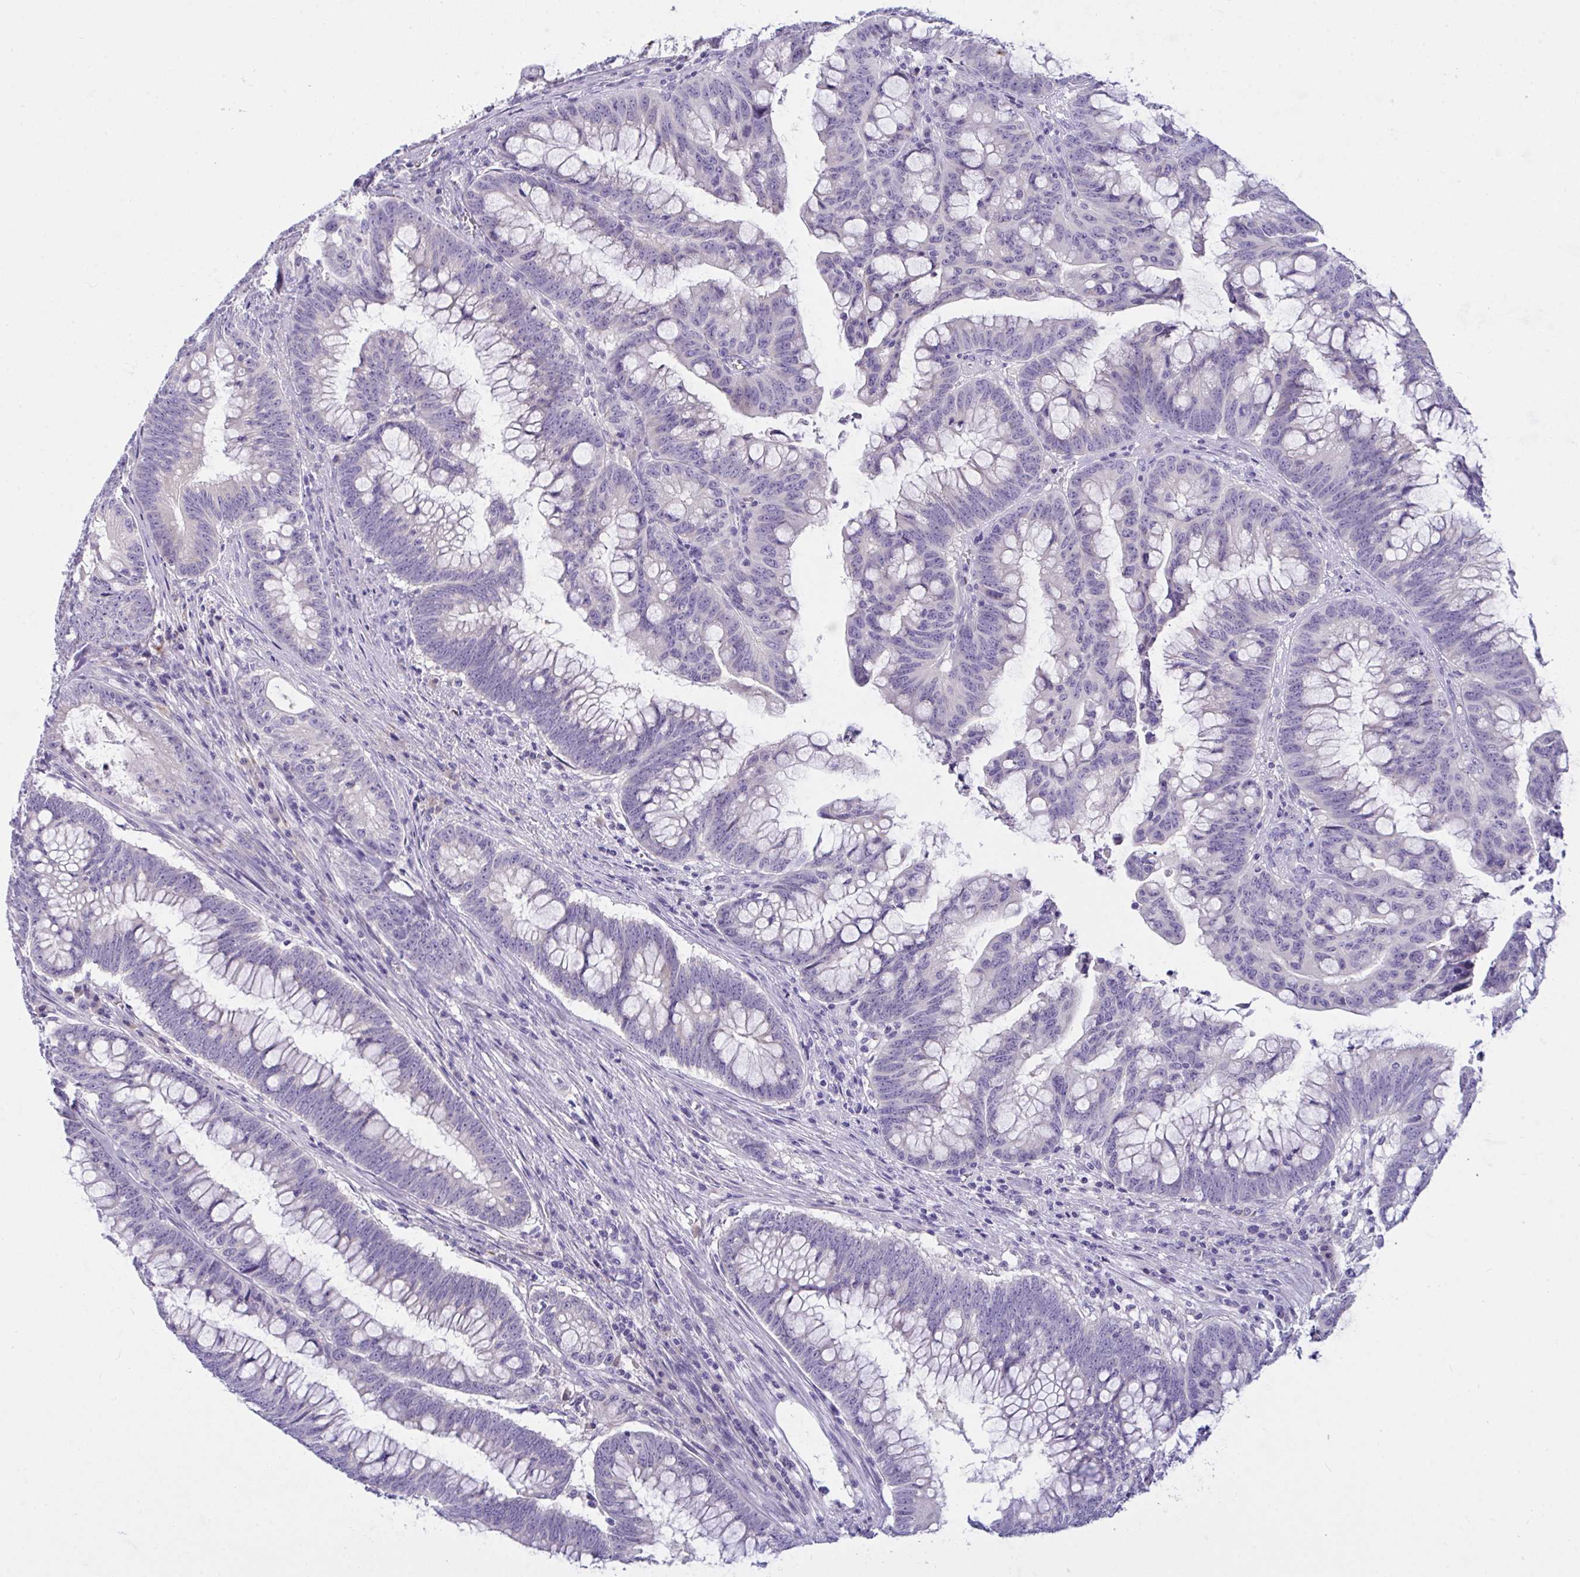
{"staining": {"intensity": "negative", "quantity": "none", "location": "none"}, "tissue": "colorectal cancer", "cell_type": "Tumor cells", "image_type": "cancer", "snomed": [{"axis": "morphology", "description": "Adenocarcinoma, NOS"}, {"axis": "topography", "description": "Colon"}], "caption": "Protein analysis of adenocarcinoma (colorectal) exhibits no significant expression in tumor cells. (Brightfield microscopy of DAB immunohistochemistry at high magnification).", "gene": "SEMA6B", "patient": {"sex": "male", "age": 62}}